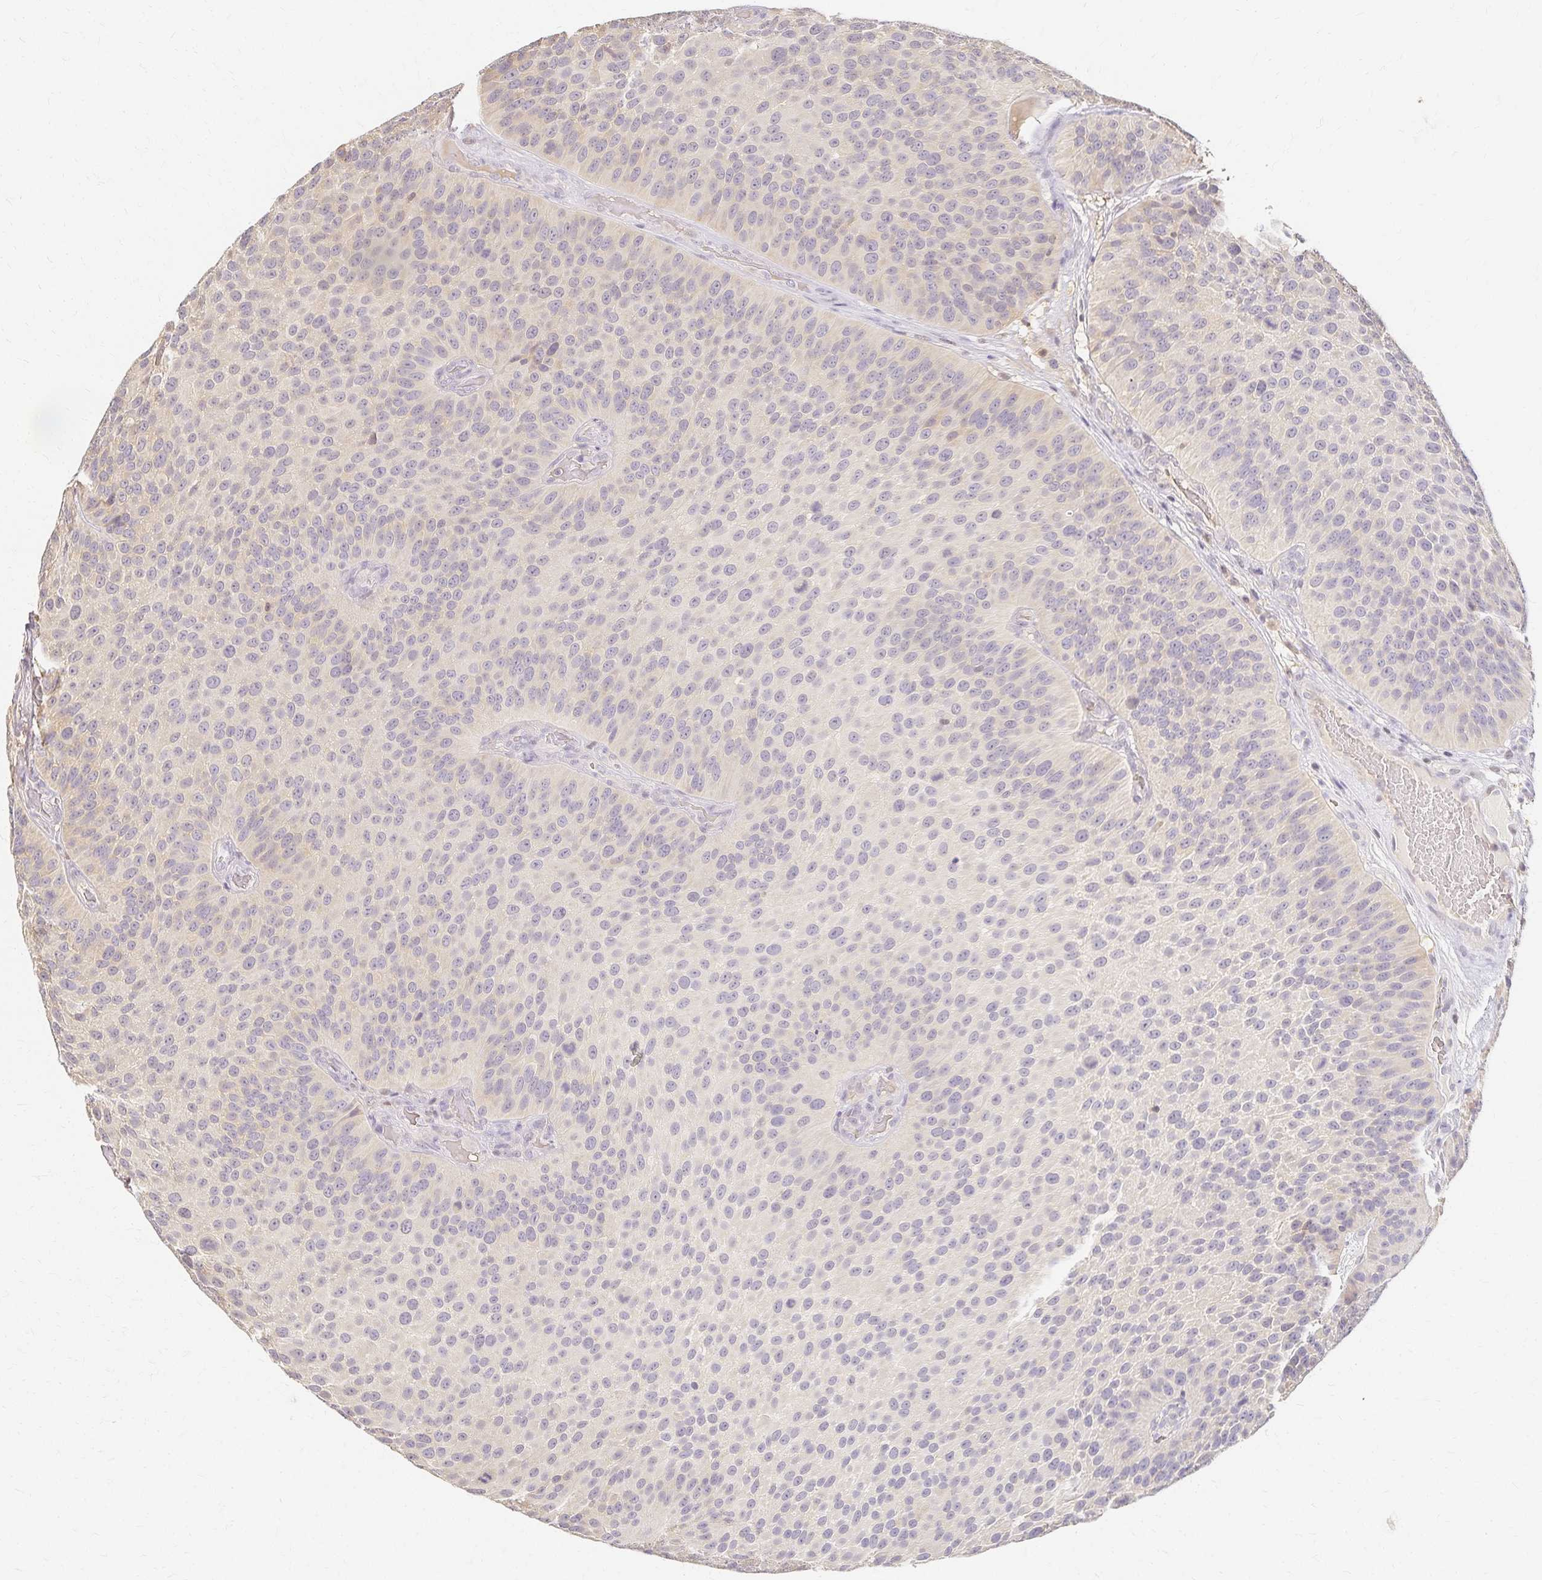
{"staining": {"intensity": "negative", "quantity": "none", "location": "none"}, "tissue": "urothelial cancer", "cell_type": "Tumor cells", "image_type": "cancer", "snomed": [{"axis": "morphology", "description": "Urothelial carcinoma, Low grade"}, {"axis": "topography", "description": "Urinary bladder"}], "caption": "Tumor cells show no significant positivity in urothelial cancer.", "gene": "AZGP1", "patient": {"sex": "male", "age": 76}}